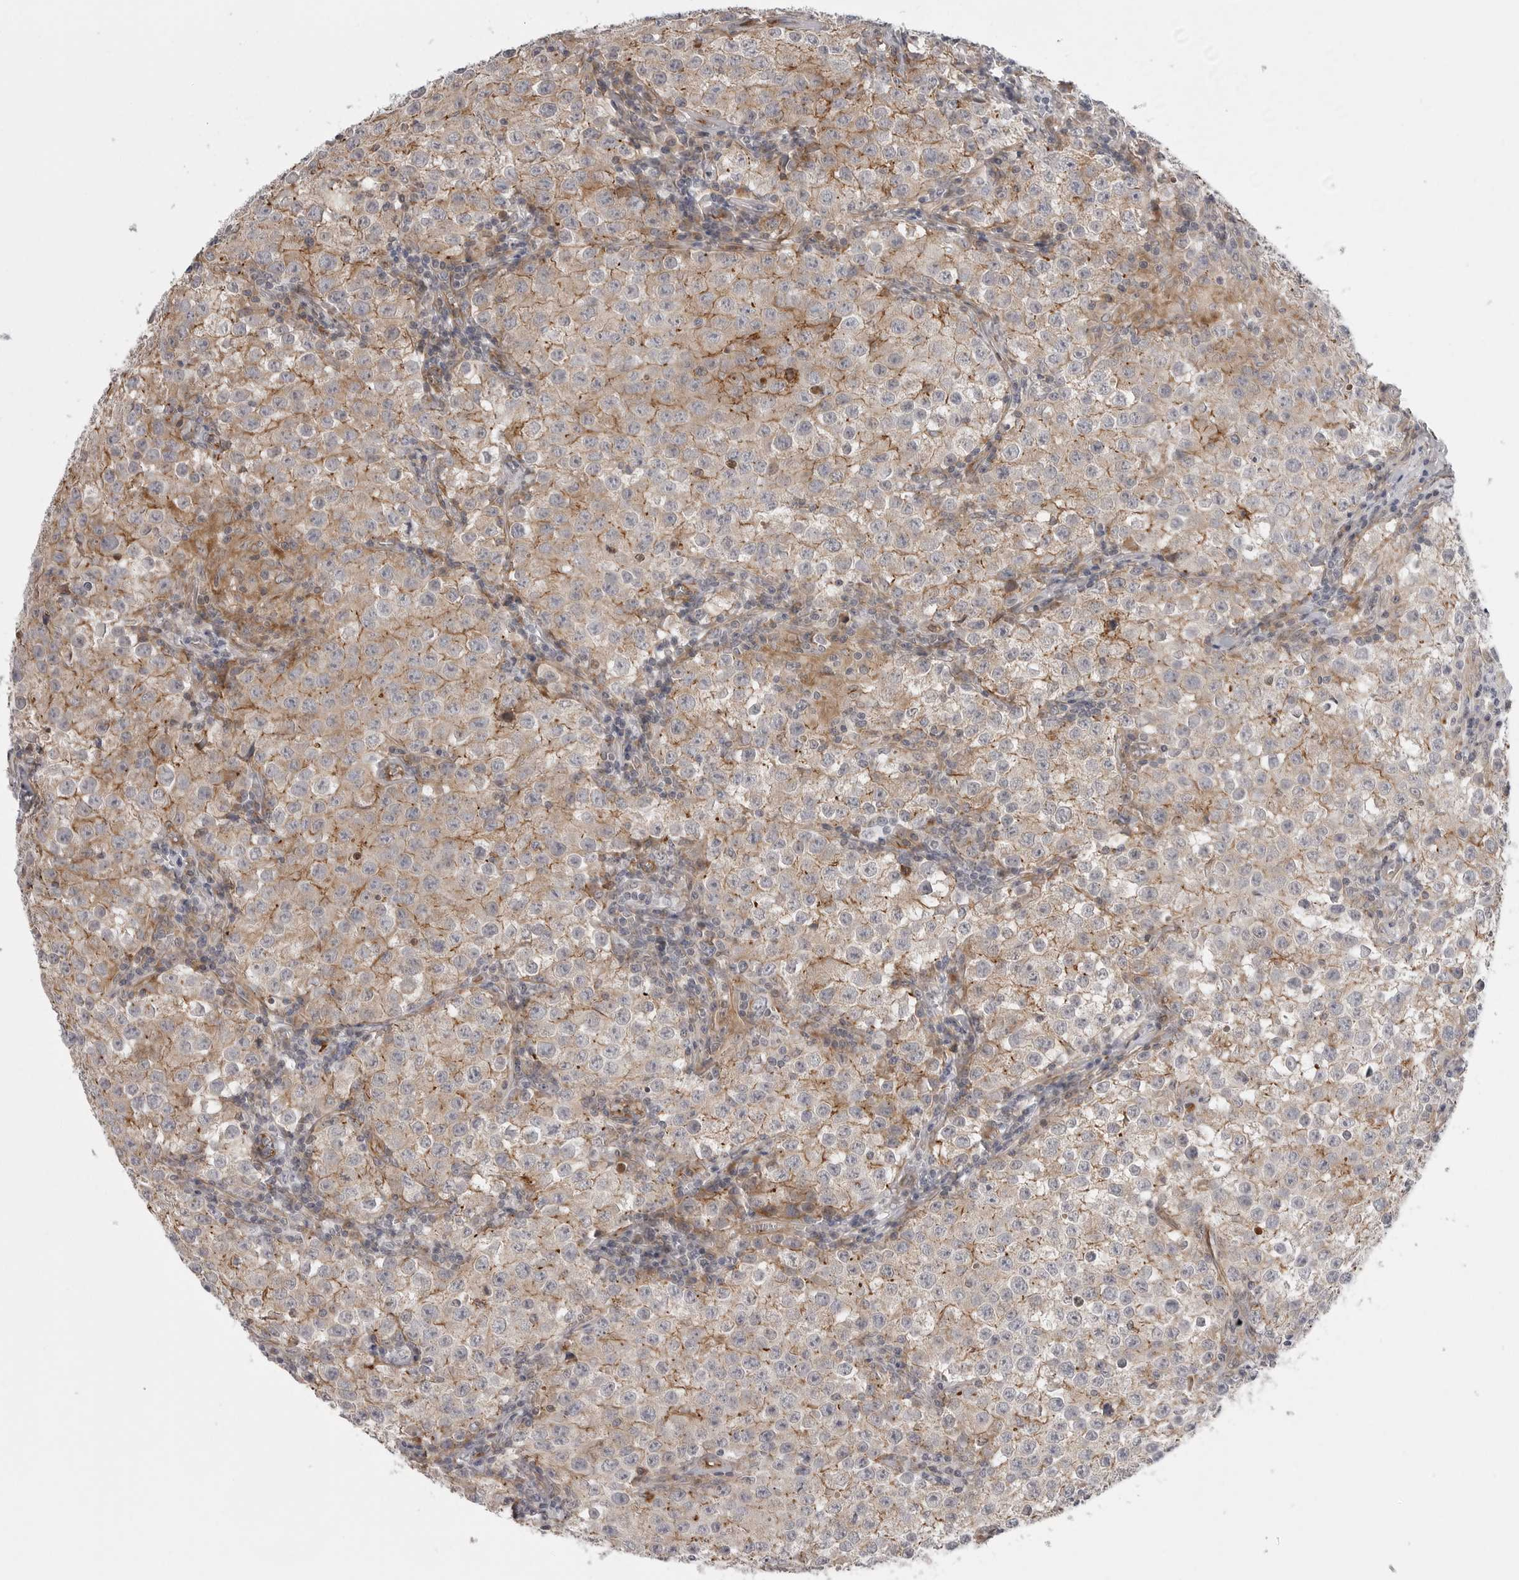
{"staining": {"intensity": "weak", "quantity": ">75%", "location": "cytoplasmic/membranous"}, "tissue": "testis cancer", "cell_type": "Tumor cells", "image_type": "cancer", "snomed": [{"axis": "morphology", "description": "Seminoma, NOS"}, {"axis": "morphology", "description": "Carcinoma, Embryonal, NOS"}, {"axis": "topography", "description": "Testis"}], "caption": "Protein staining of embryonal carcinoma (testis) tissue displays weak cytoplasmic/membranous expression in approximately >75% of tumor cells. (DAB (3,3'-diaminobenzidine) IHC with brightfield microscopy, high magnification).", "gene": "SCP2", "patient": {"sex": "male", "age": 43}}